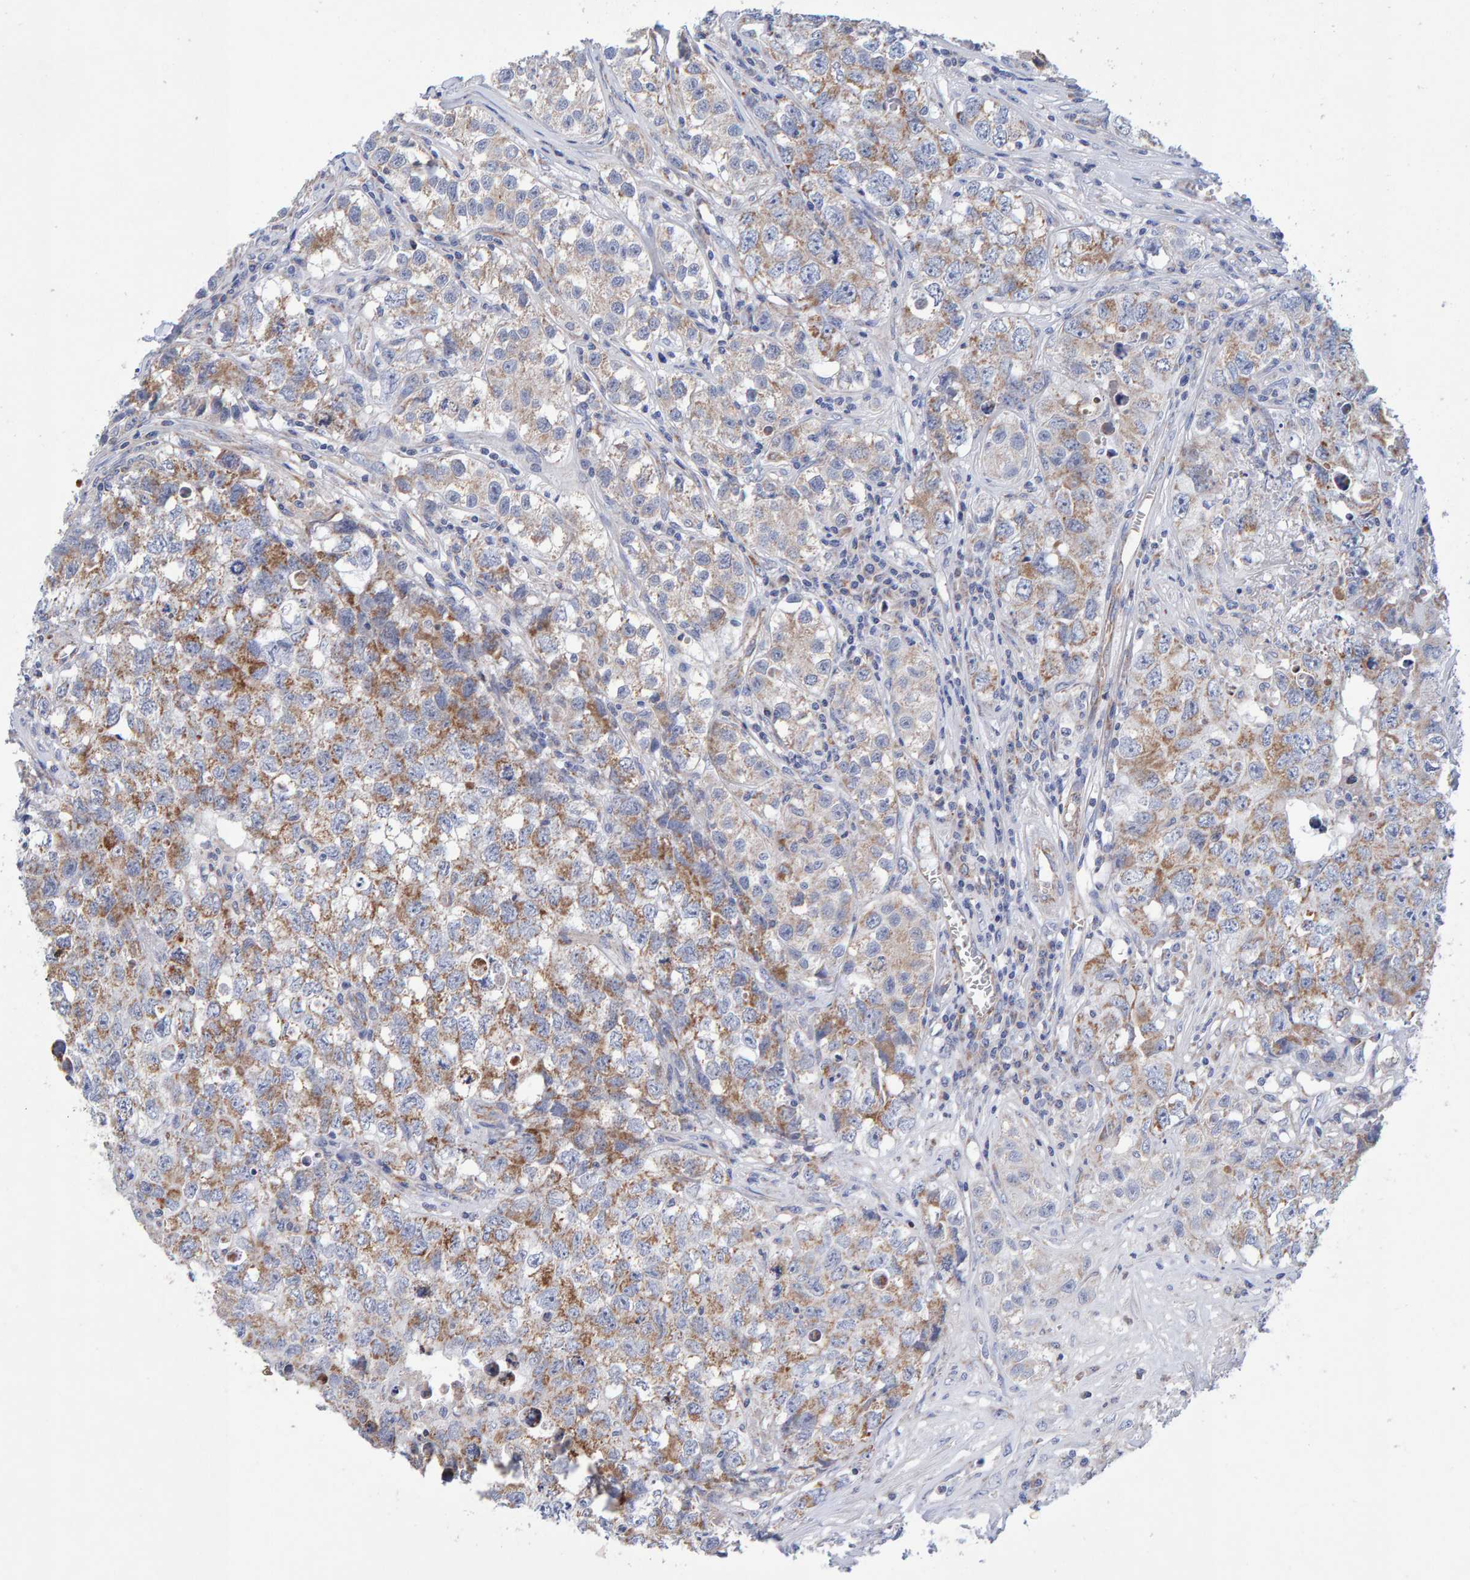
{"staining": {"intensity": "moderate", "quantity": "25%-75%", "location": "cytoplasmic/membranous"}, "tissue": "testis cancer", "cell_type": "Tumor cells", "image_type": "cancer", "snomed": [{"axis": "morphology", "description": "Seminoma, NOS"}, {"axis": "morphology", "description": "Carcinoma, Embryonal, NOS"}, {"axis": "topography", "description": "Testis"}], "caption": "Human testis embryonal carcinoma stained for a protein (brown) exhibits moderate cytoplasmic/membranous positive positivity in about 25%-75% of tumor cells.", "gene": "EFR3A", "patient": {"sex": "male", "age": 43}}